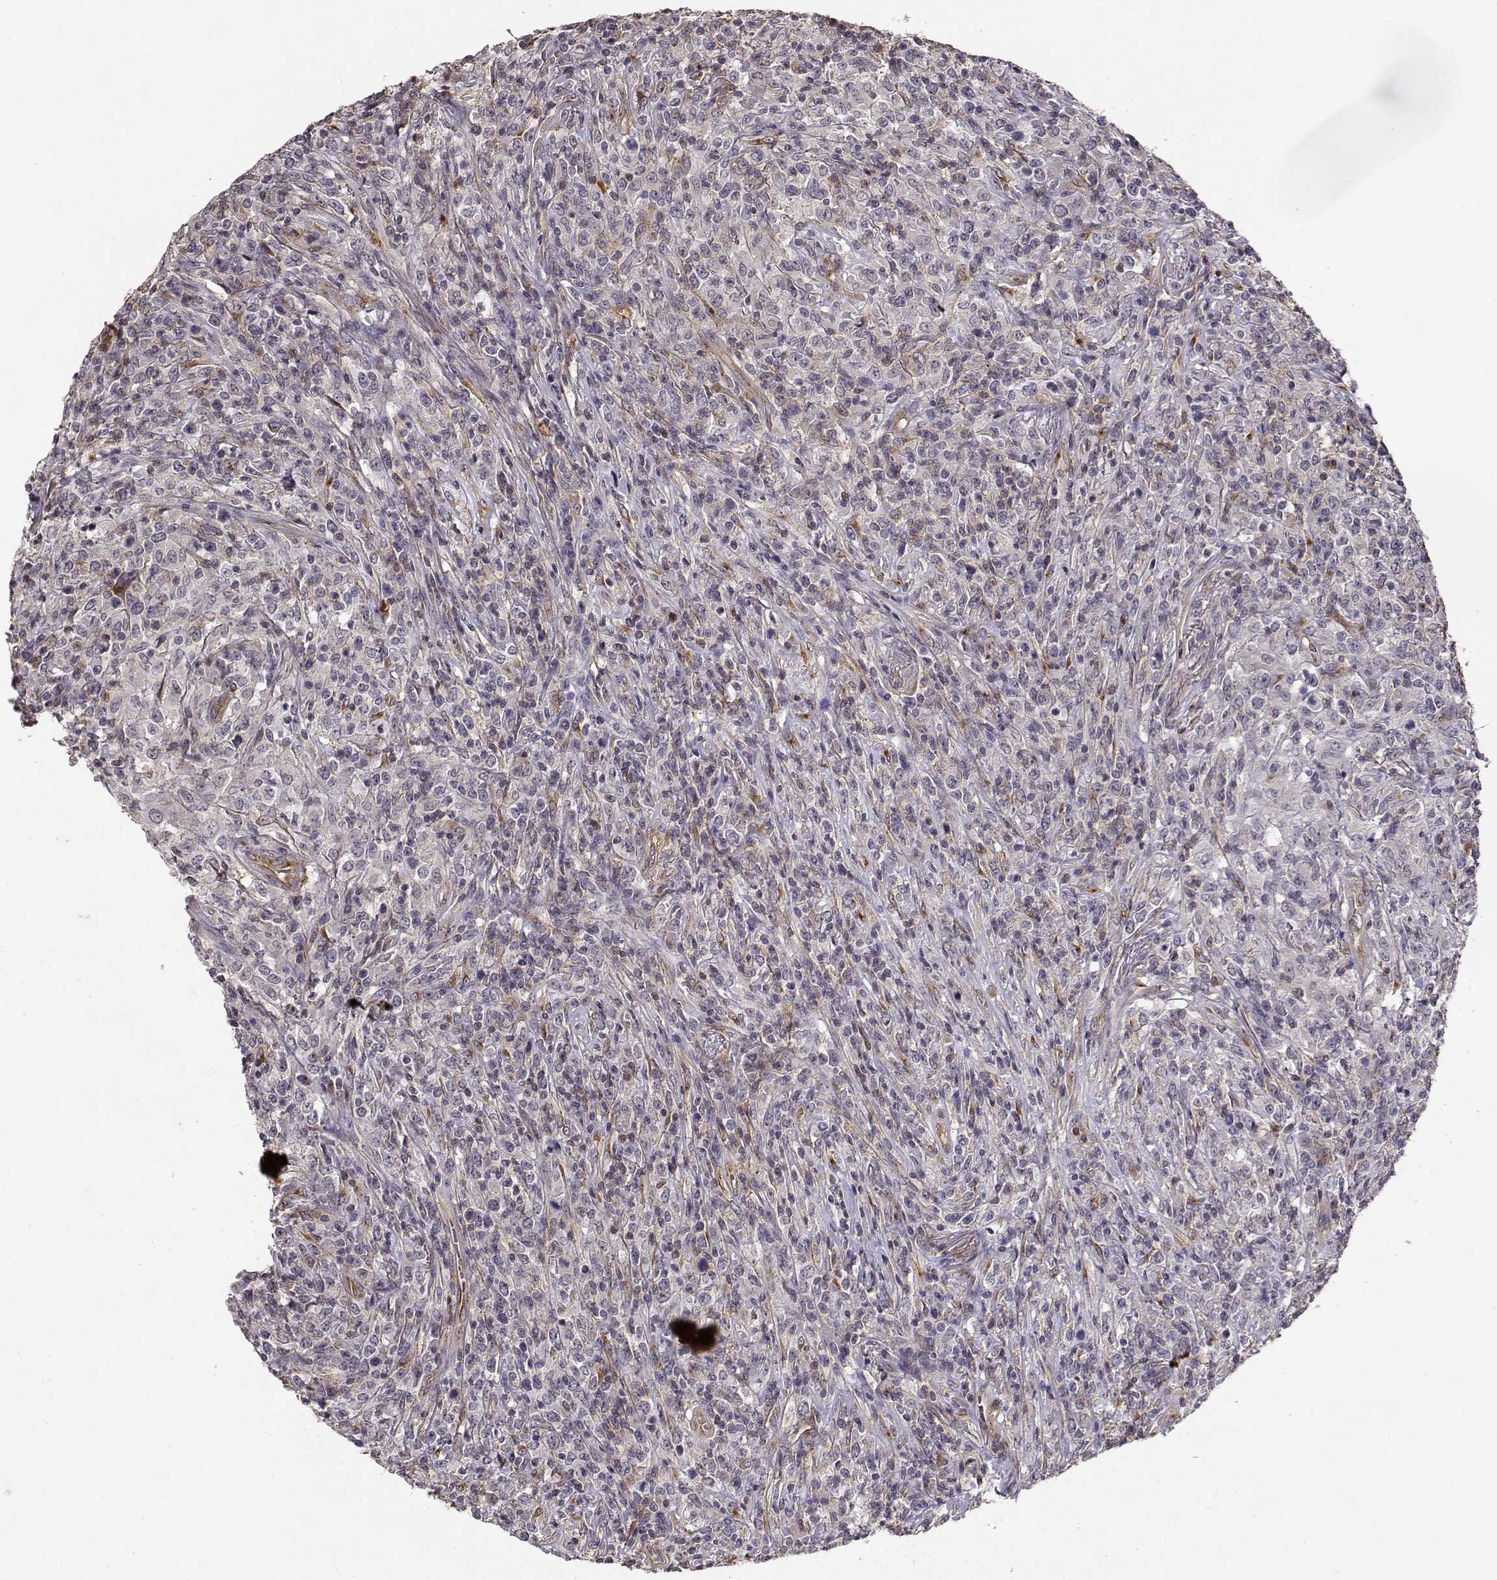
{"staining": {"intensity": "negative", "quantity": "none", "location": "none"}, "tissue": "lymphoma", "cell_type": "Tumor cells", "image_type": "cancer", "snomed": [{"axis": "morphology", "description": "Malignant lymphoma, non-Hodgkin's type, High grade"}, {"axis": "topography", "description": "Lung"}], "caption": "The immunohistochemistry (IHC) histopathology image has no significant expression in tumor cells of malignant lymphoma, non-Hodgkin's type (high-grade) tissue. The staining is performed using DAB brown chromogen with nuclei counter-stained in using hematoxylin.", "gene": "IFITM1", "patient": {"sex": "male", "age": 79}}